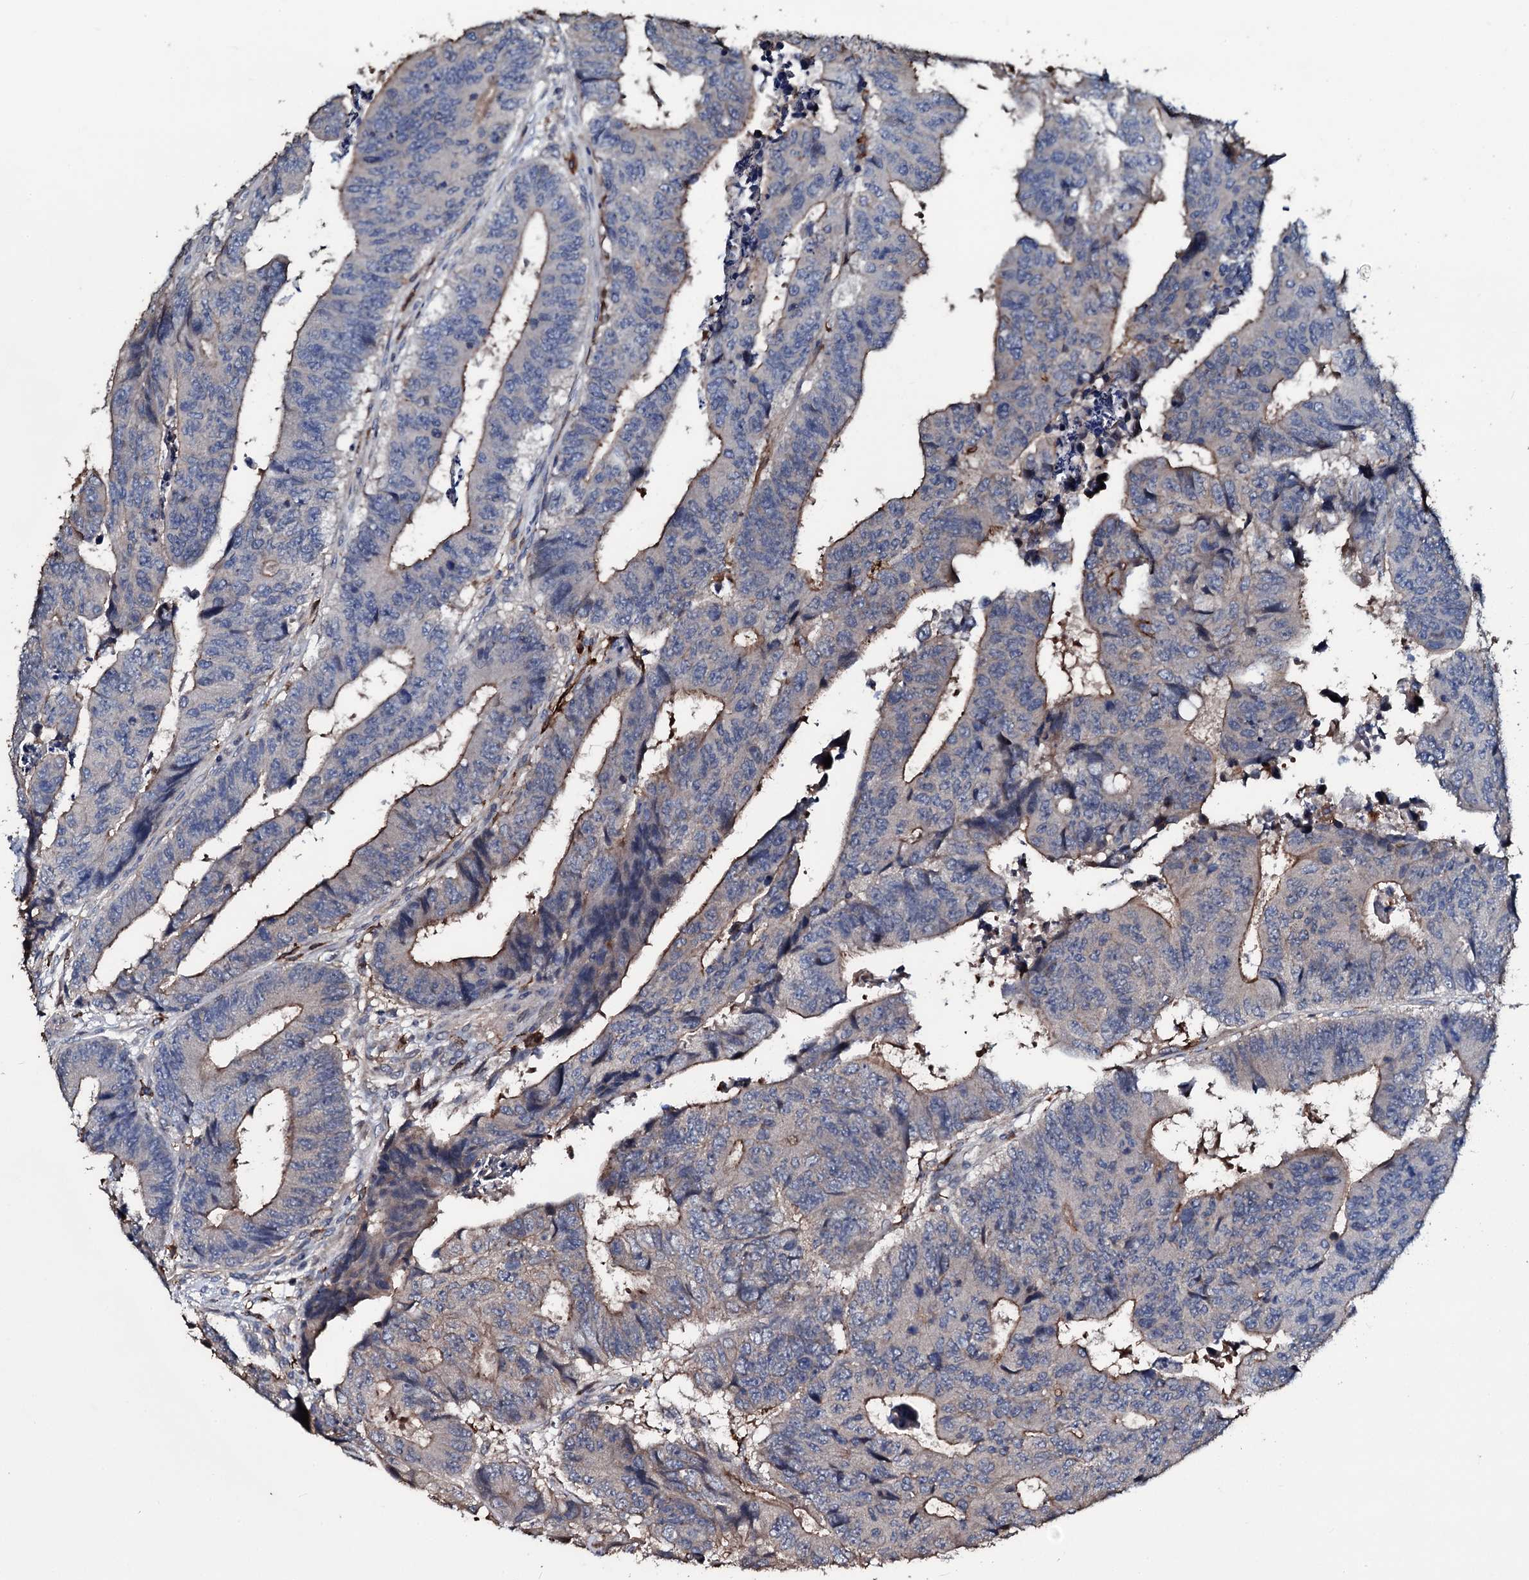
{"staining": {"intensity": "moderate", "quantity": "25%-75%", "location": "cytoplasmic/membranous"}, "tissue": "colorectal cancer", "cell_type": "Tumor cells", "image_type": "cancer", "snomed": [{"axis": "morphology", "description": "Adenocarcinoma, NOS"}, {"axis": "topography", "description": "Rectum"}], "caption": "Immunohistochemical staining of colorectal cancer reveals moderate cytoplasmic/membranous protein staining in about 25%-75% of tumor cells.", "gene": "TPGS2", "patient": {"sex": "male", "age": 84}}